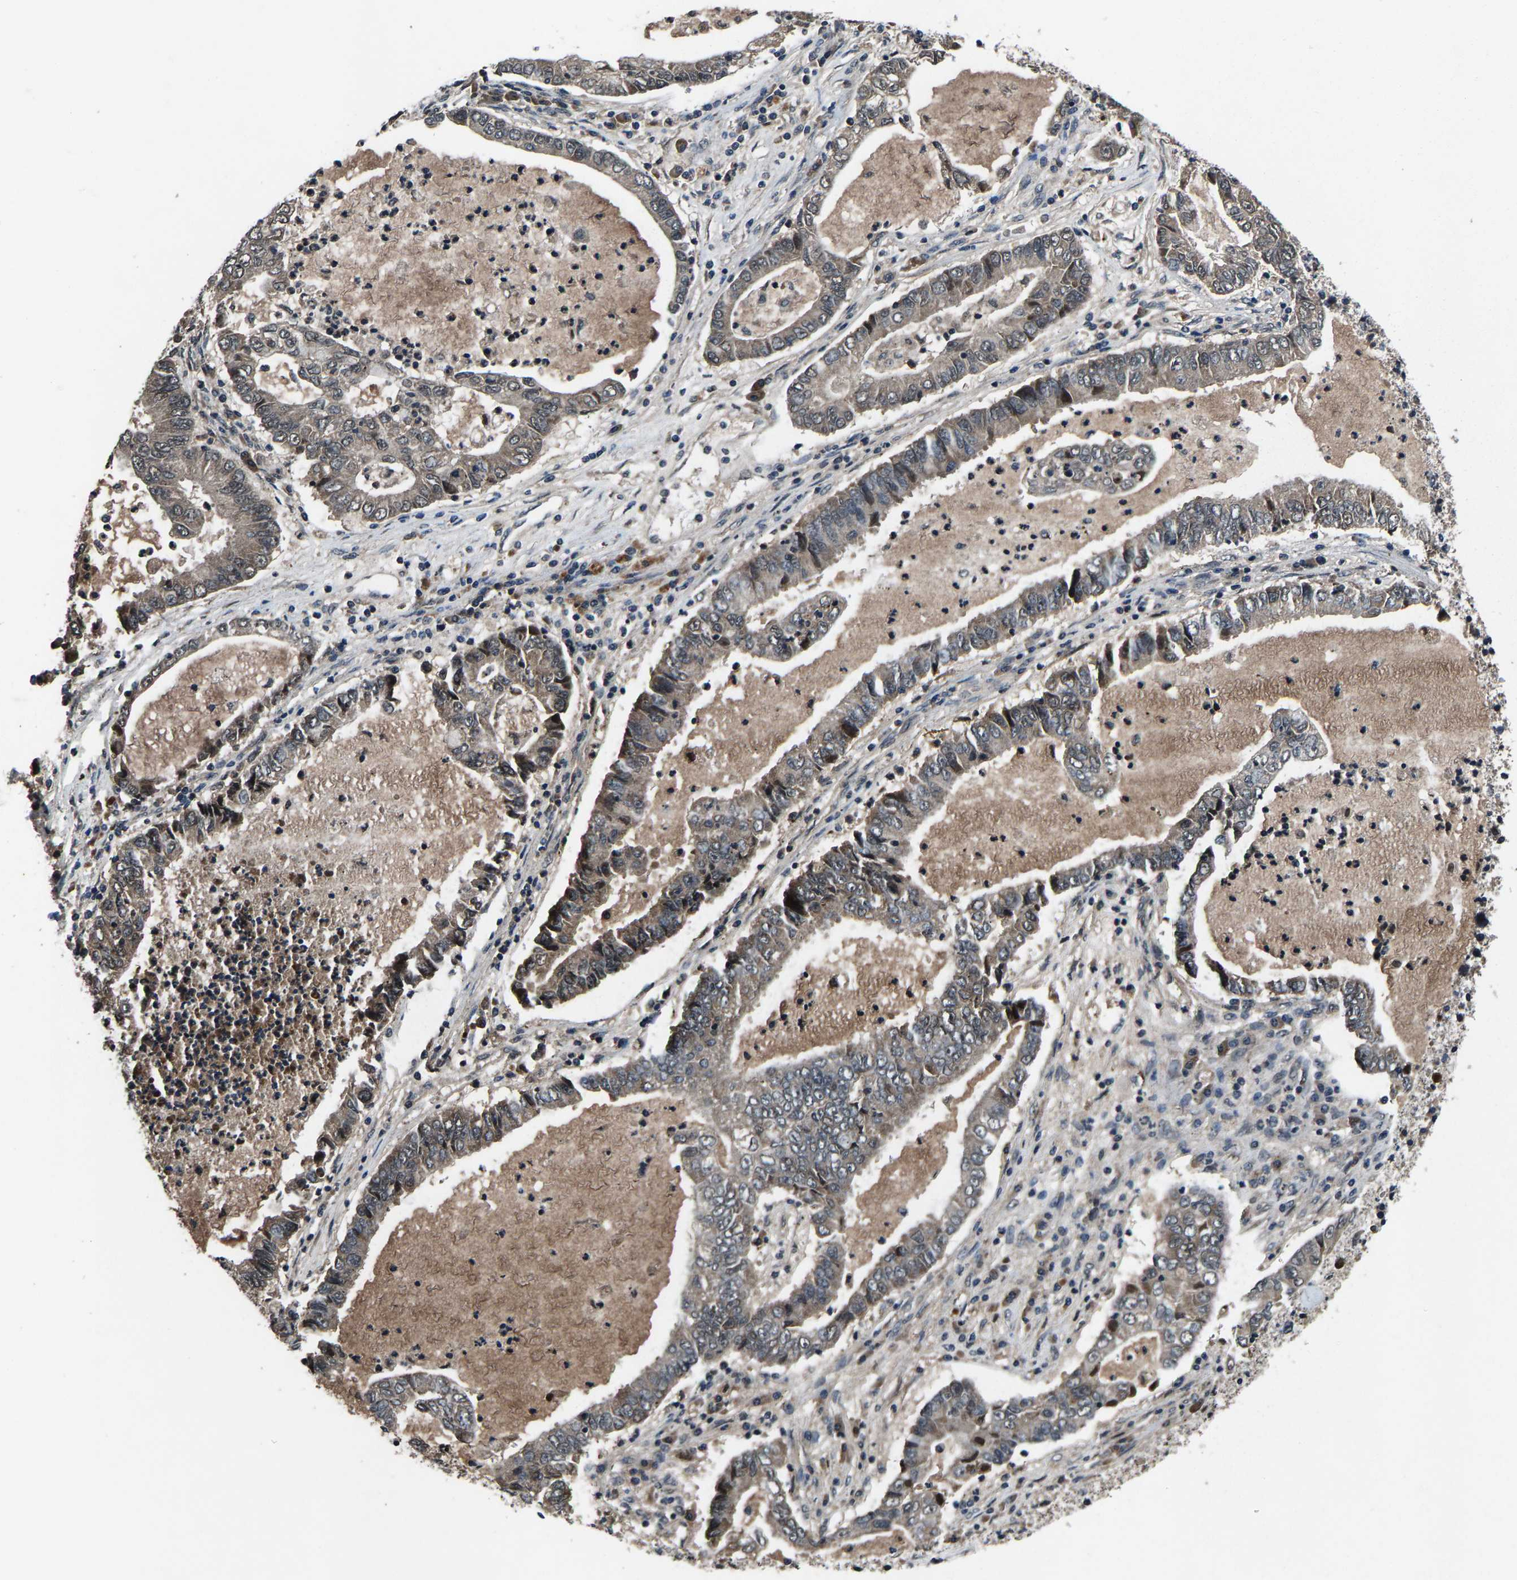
{"staining": {"intensity": "weak", "quantity": ">75%", "location": "cytoplasmic/membranous"}, "tissue": "lung cancer", "cell_type": "Tumor cells", "image_type": "cancer", "snomed": [{"axis": "morphology", "description": "Adenocarcinoma, NOS"}, {"axis": "topography", "description": "Lung"}], "caption": "Lung adenocarcinoma tissue displays weak cytoplasmic/membranous staining in about >75% of tumor cells", "gene": "HUWE1", "patient": {"sex": "female", "age": 51}}